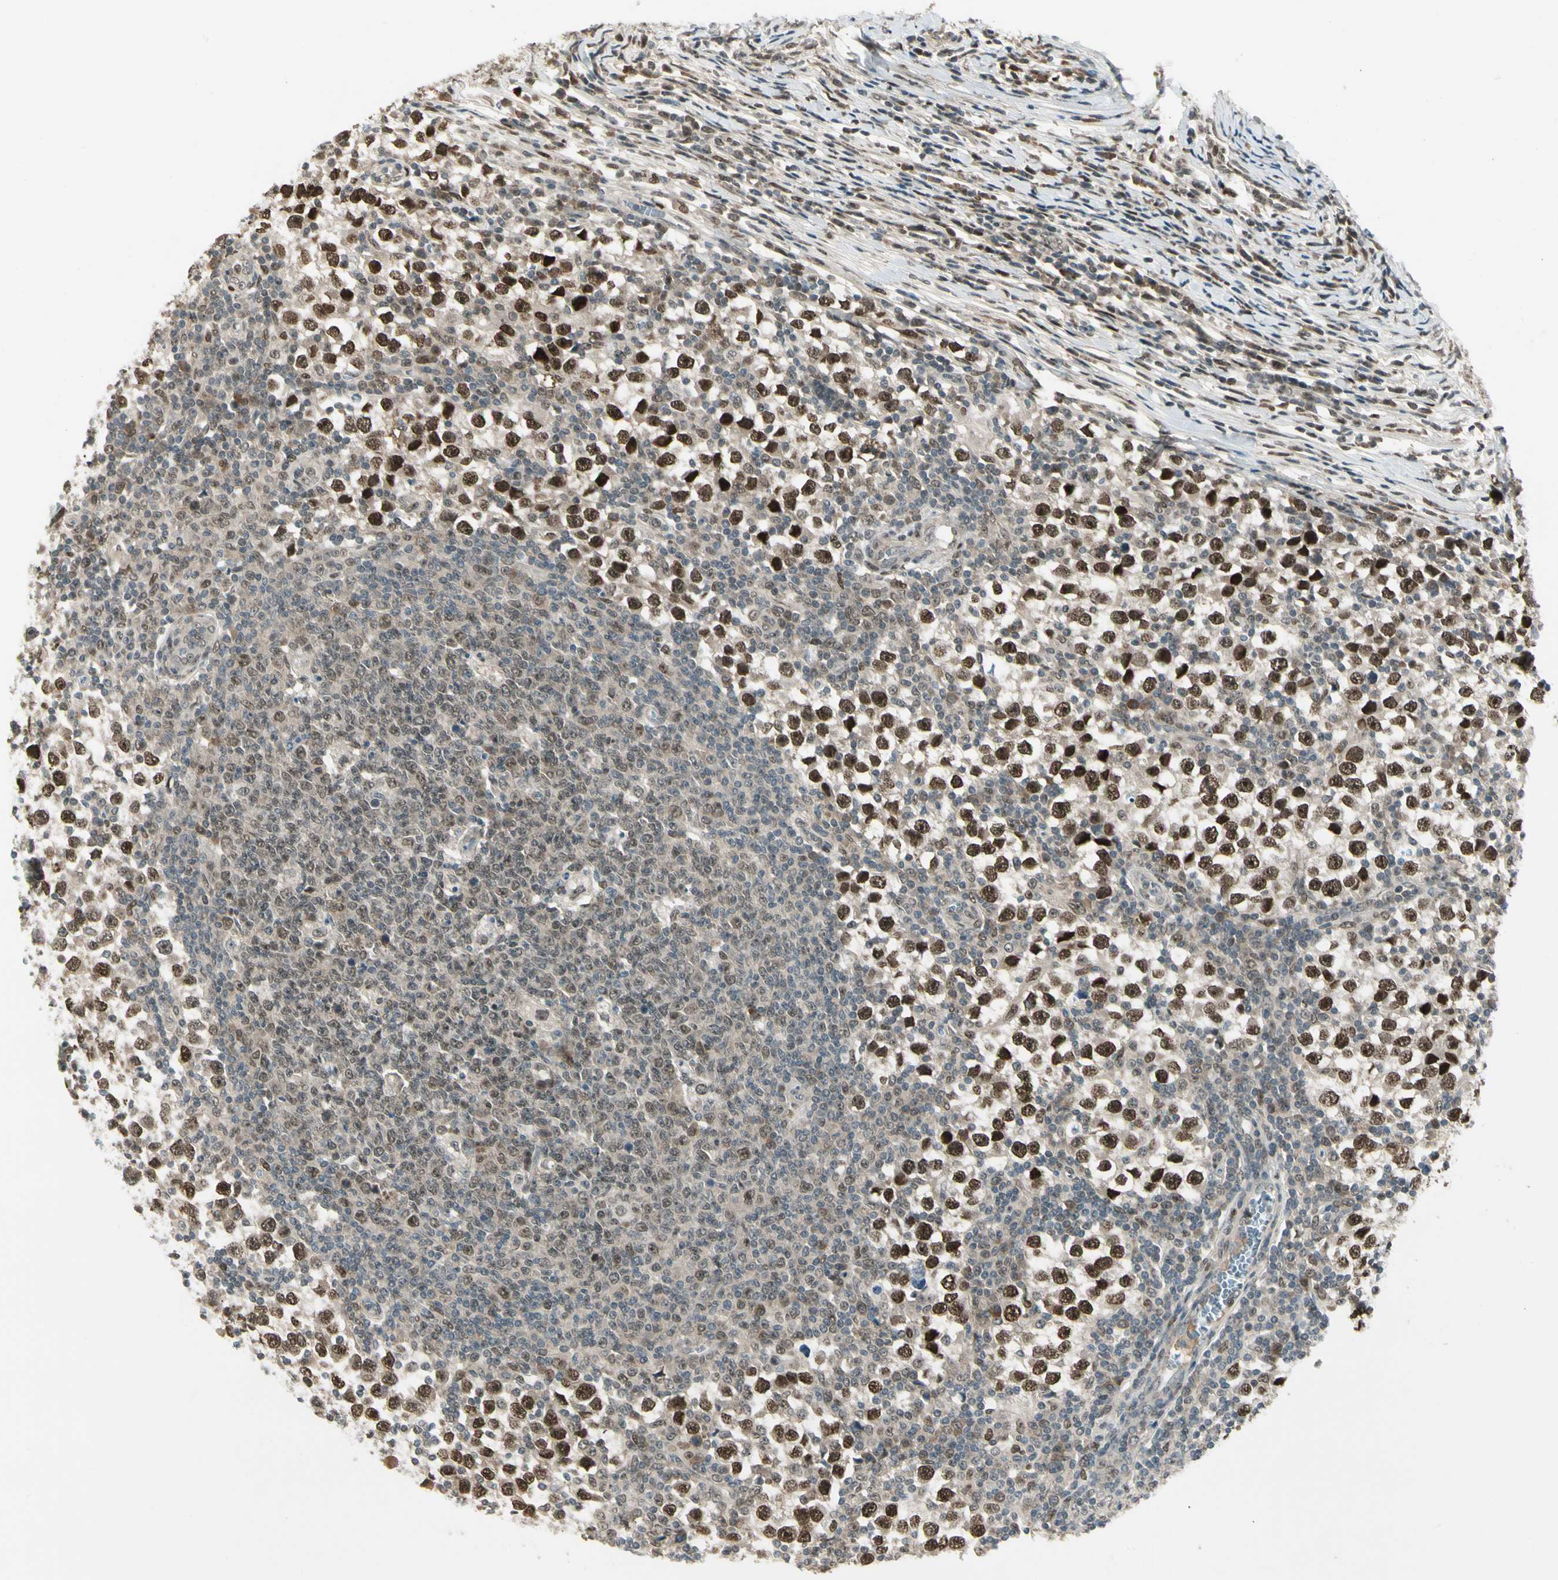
{"staining": {"intensity": "strong", "quantity": ">75%", "location": "nuclear"}, "tissue": "testis cancer", "cell_type": "Tumor cells", "image_type": "cancer", "snomed": [{"axis": "morphology", "description": "Seminoma, NOS"}, {"axis": "topography", "description": "Testis"}], "caption": "IHC micrograph of neoplastic tissue: testis cancer stained using IHC demonstrates high levels of strong protein expression localized specifically in the nuclear of tumor cells, appearing as a nuclear brown color.", "gene": "GTF3A", "patient": {"sex": "male", "age": 65}}